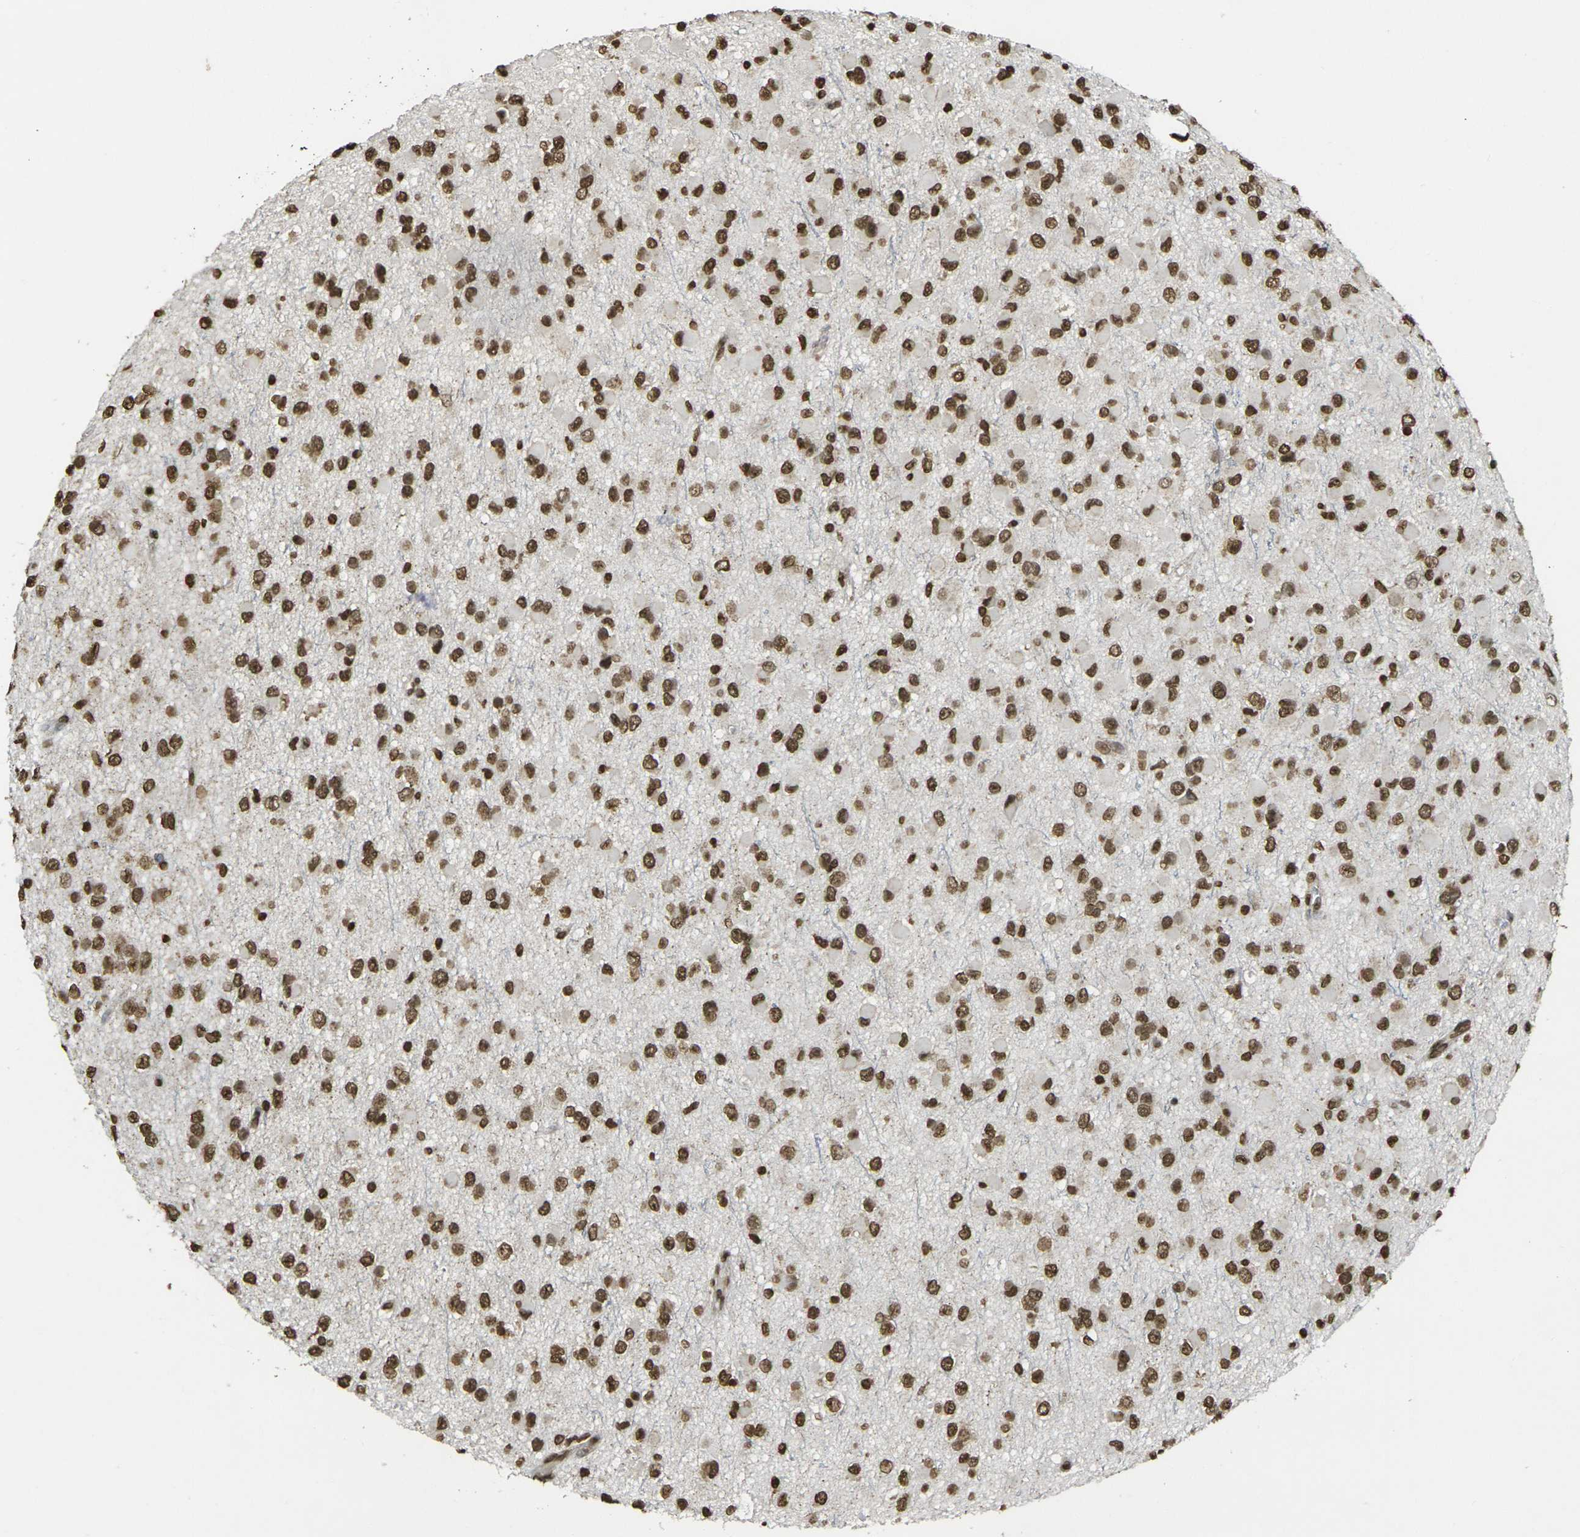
{"staining": {"intensity": "strong", "quantity": ">75%", "location": "nuclear"}, "tissue": "glioma", "cell_type": "Tumor cells", "image_type": "cancer", "snomed": [{"axis": "morphology", "description": "Glioma, malignant, Low grade"}, {"axis": "topography", "description": "Brain"}], "caption": "High-magnification brightfield microscopy of malignant glioma (low-grade) stained with DAB (3,3'-diaminobenzidine) (brown) and counterstained with hematoxylin (blue). tumor cells exhibit strong nuclear positivity is appreciated in approximately>75% of cells. Immunohistochemistry stains the protein in brown and the nuclei are stained blue.", "gene": "NEUROG2", "patient": {"sex": "male", "age": 42}}